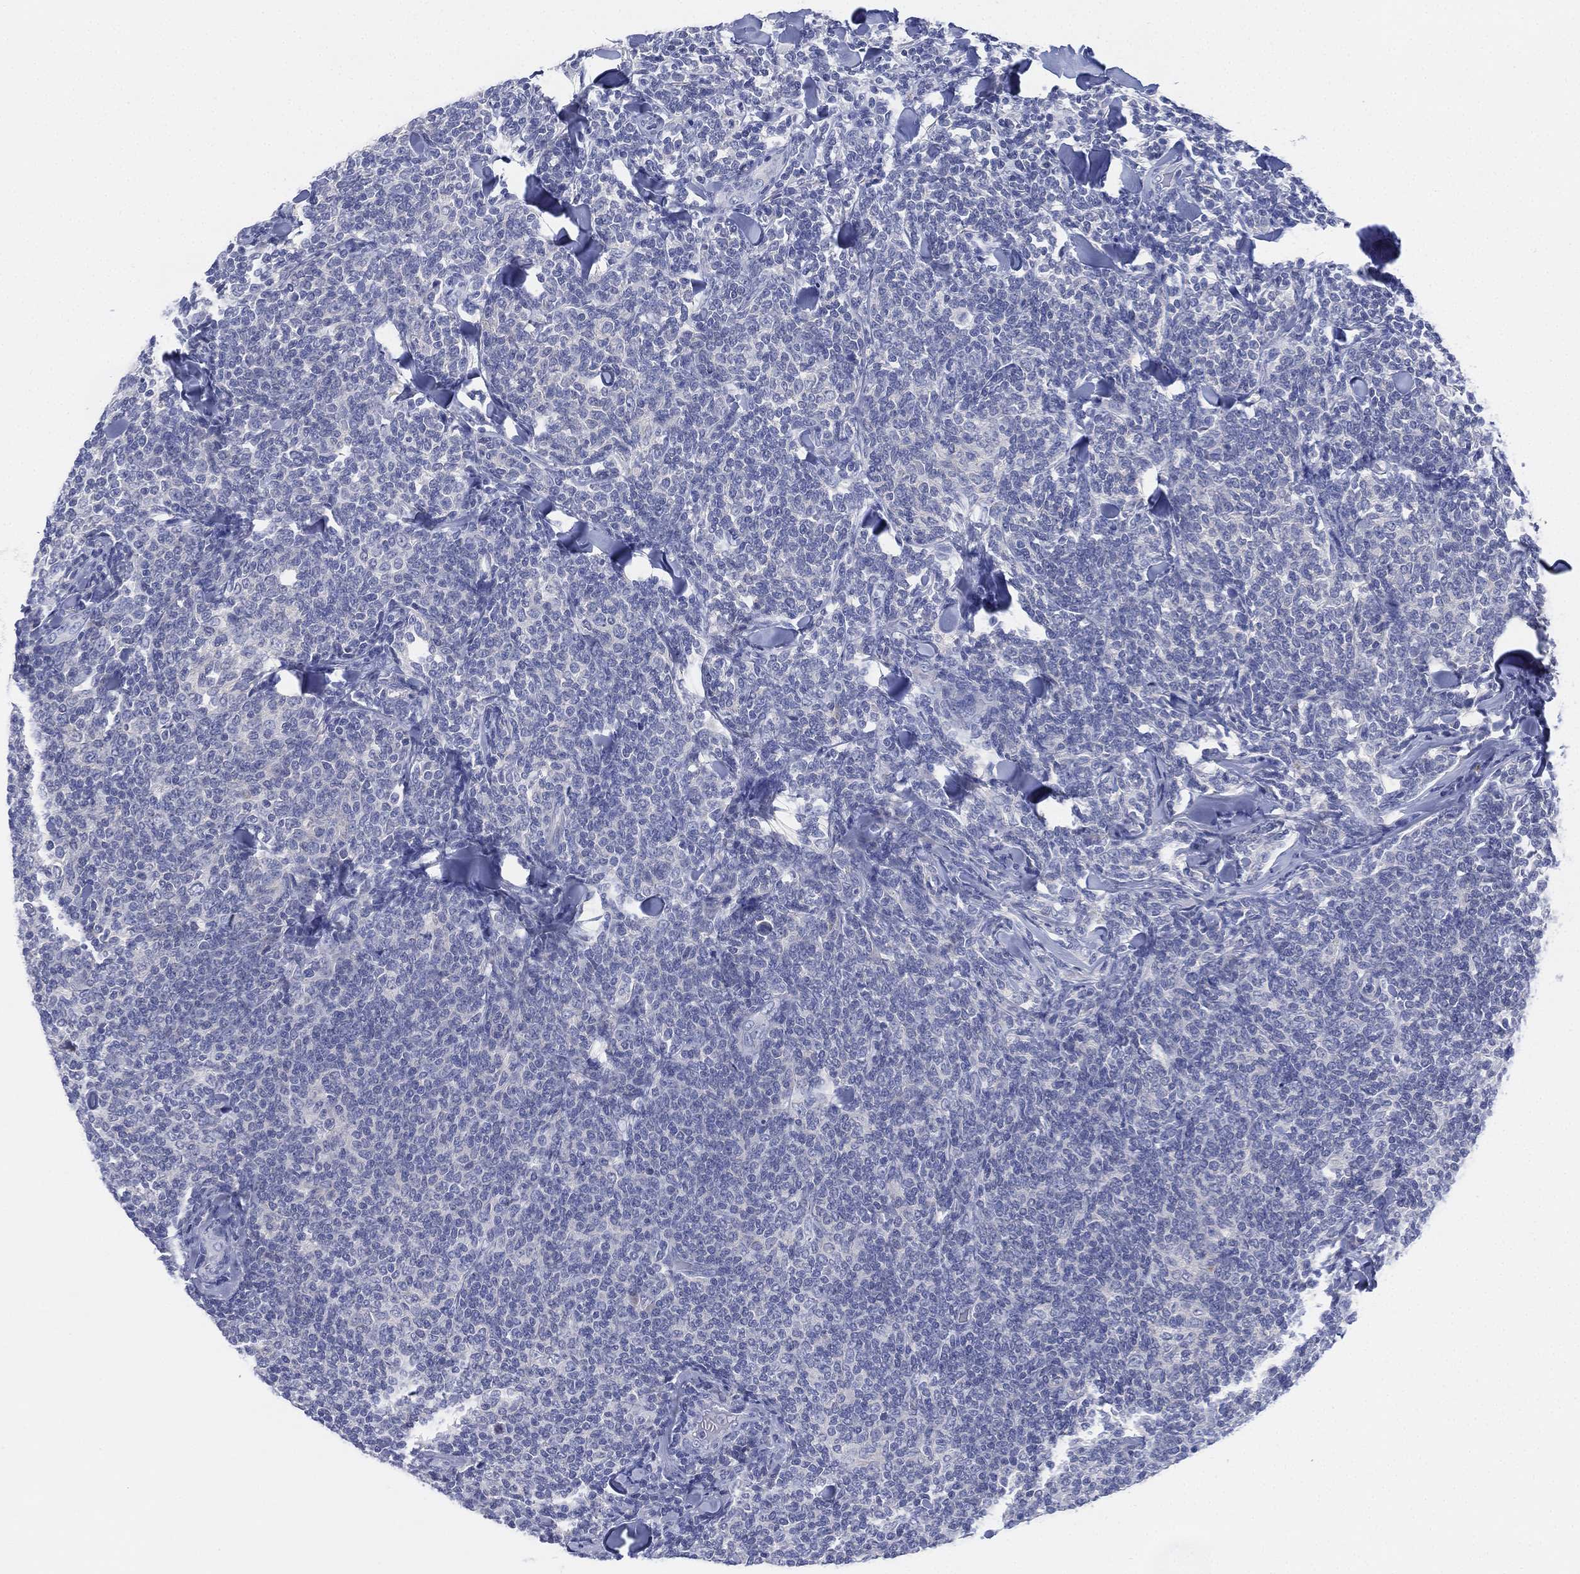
{"staining": {"intensity": "negative", "quantity": "none", "location": "none"}, "tissue": "lymphoma", "cell_type": "Tumor cells", "image_type": "cancer", "snomed": [{"axis": "morphology", "description": "Malignant lymphoma, non-Hodgkin's type, Low grade"}, {"axis": "topography", "description": "Lymph node"}], "caption": "Human low-grade malignant lymphoma, non-Hodgkin's type stained for a protein using immunohistochemistry shows no staining in tumor cells.", "gene": "ADAD2", "patient": {"sex": "female", "age": 56}}